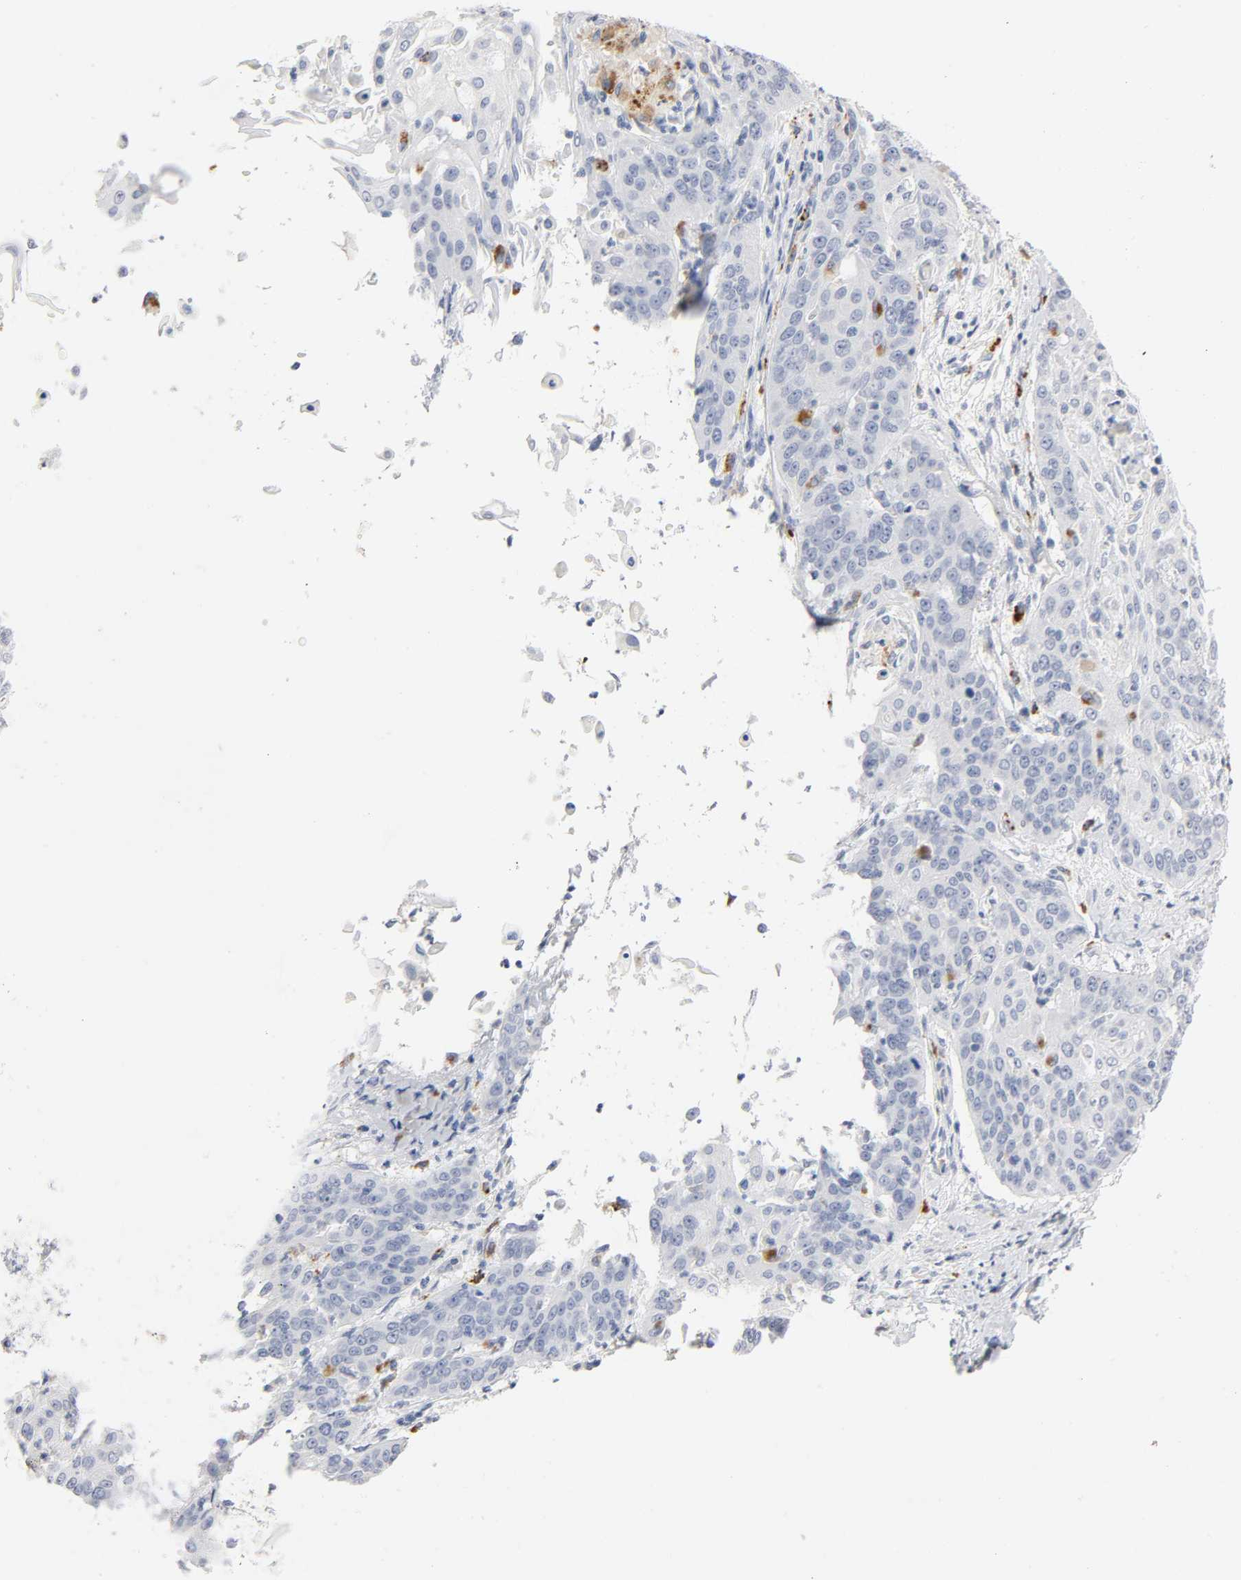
{"staining": {"intensity": "negative", "quantity": "none", "location": "none"}, "tissue": "cervical cancer", "cell_type": "Tumor cells", "image_type": "cancer", "snomed": [{"axis": "morphology", "description": "Squamous cell carcinoma, NOS"}, {"axis": "topography", "description": "Cervix"}], "caption": "Cervical cancer (squamous cell carcinoma) was stained to show a protein in brown. There is no significant staining in tumor cells.", "gene": "PLP1", "patient": {"sex": "female", "age": 33}}